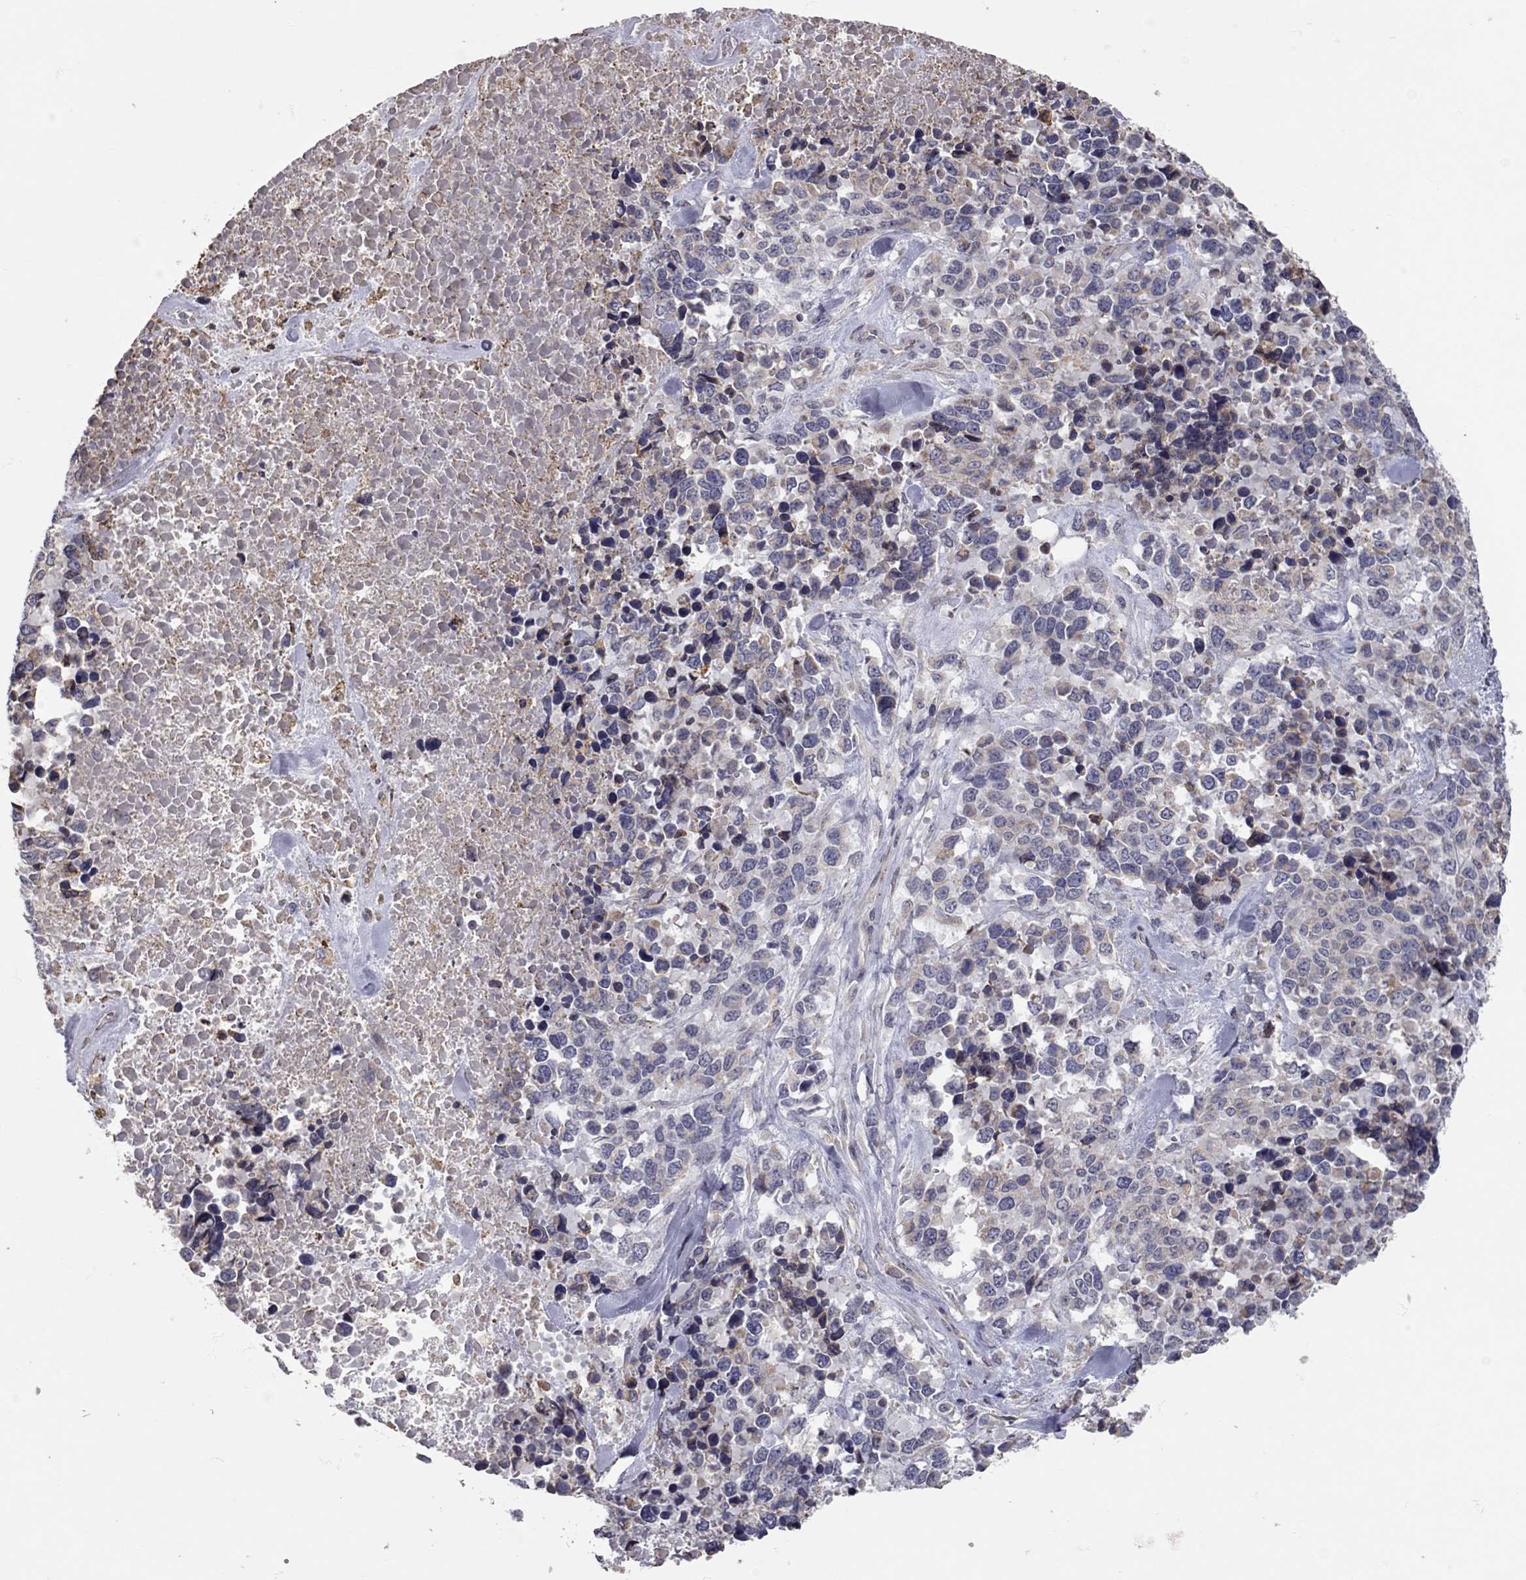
{"staining": {"intensity": "weak", "quantity": "25%-75%", "location": "cytoplasmic/membranous"}, "tissue": "melanoma", "cell_type": "Tumor cells", "image_type": "cancer", "snomed": [{"axis": "morphology", "description": "Malignant melanoma, Metastatic site"}, {"axis": "topography", "description": "Skin"}], "caption": "Immunohistochemical staining of human malignant melanoma (metastatic site) reveals low levels of weak cytoplasmic/membranous staining in approximately 25%-75% of tumor cells. Immunohistochemistry (ihc) stains the protein of interest in brown and the nuclei are stained blue.", "gene": "XAGE2", "patient": {"sex": "male", "age": 84}}